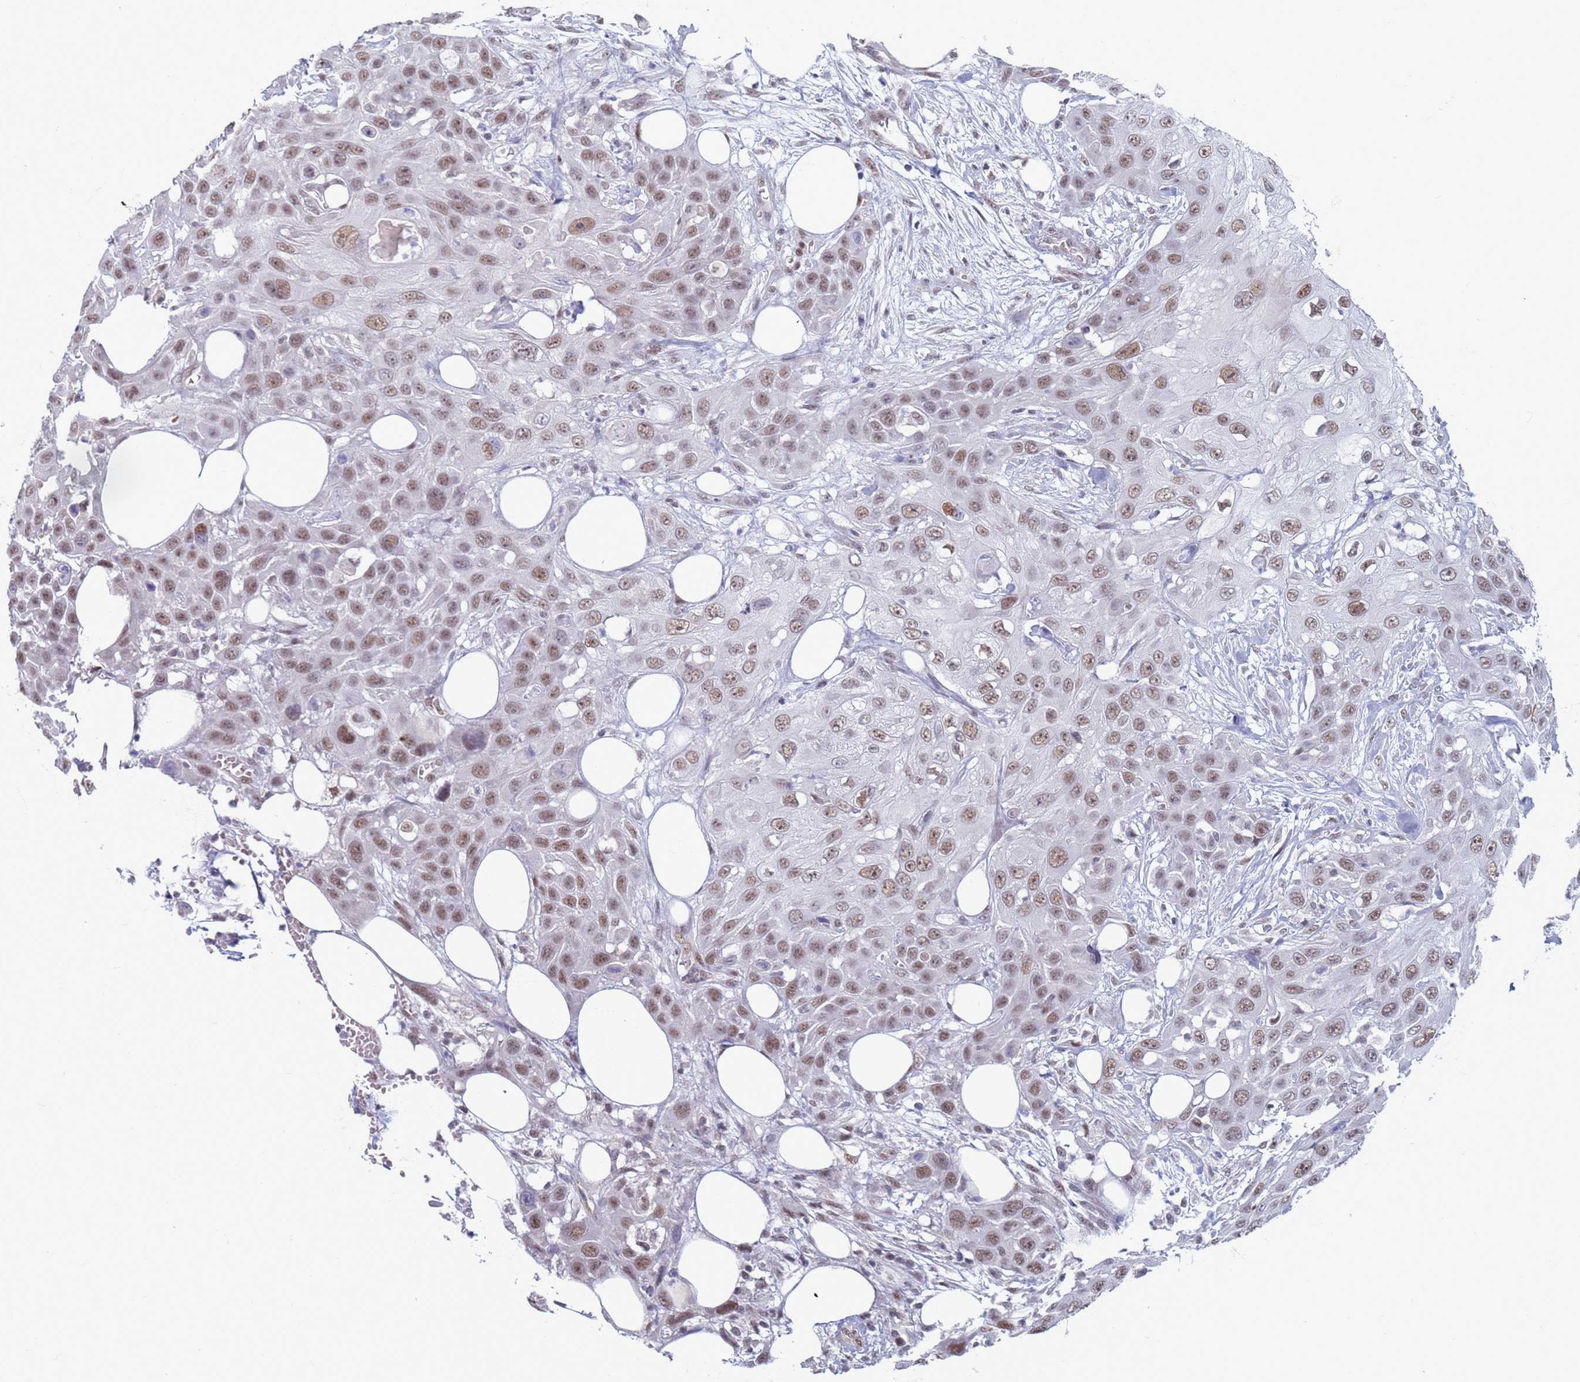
{"staining": {"intensity": "moderate", "quantity": ">75%", "location": "nuclear"}, "tissue": "head and neck cancer", "cell_type": "Tumor cells", "image_type": "cancer", "snomed": [{"axis": "morphology", "description": "Squamous cell carcinoma, NOS"}, {"axis": "topography", "description": "Head-Neck"}], "caption": "Immunohistochemical staining of head and neck cancer (squamous cell carcinoma) exhibits moderate nuclear protein expression in approximately >75% of tumor cells.", "gene": "SAE1", "patient": {"sex": "male", "age": 81}}